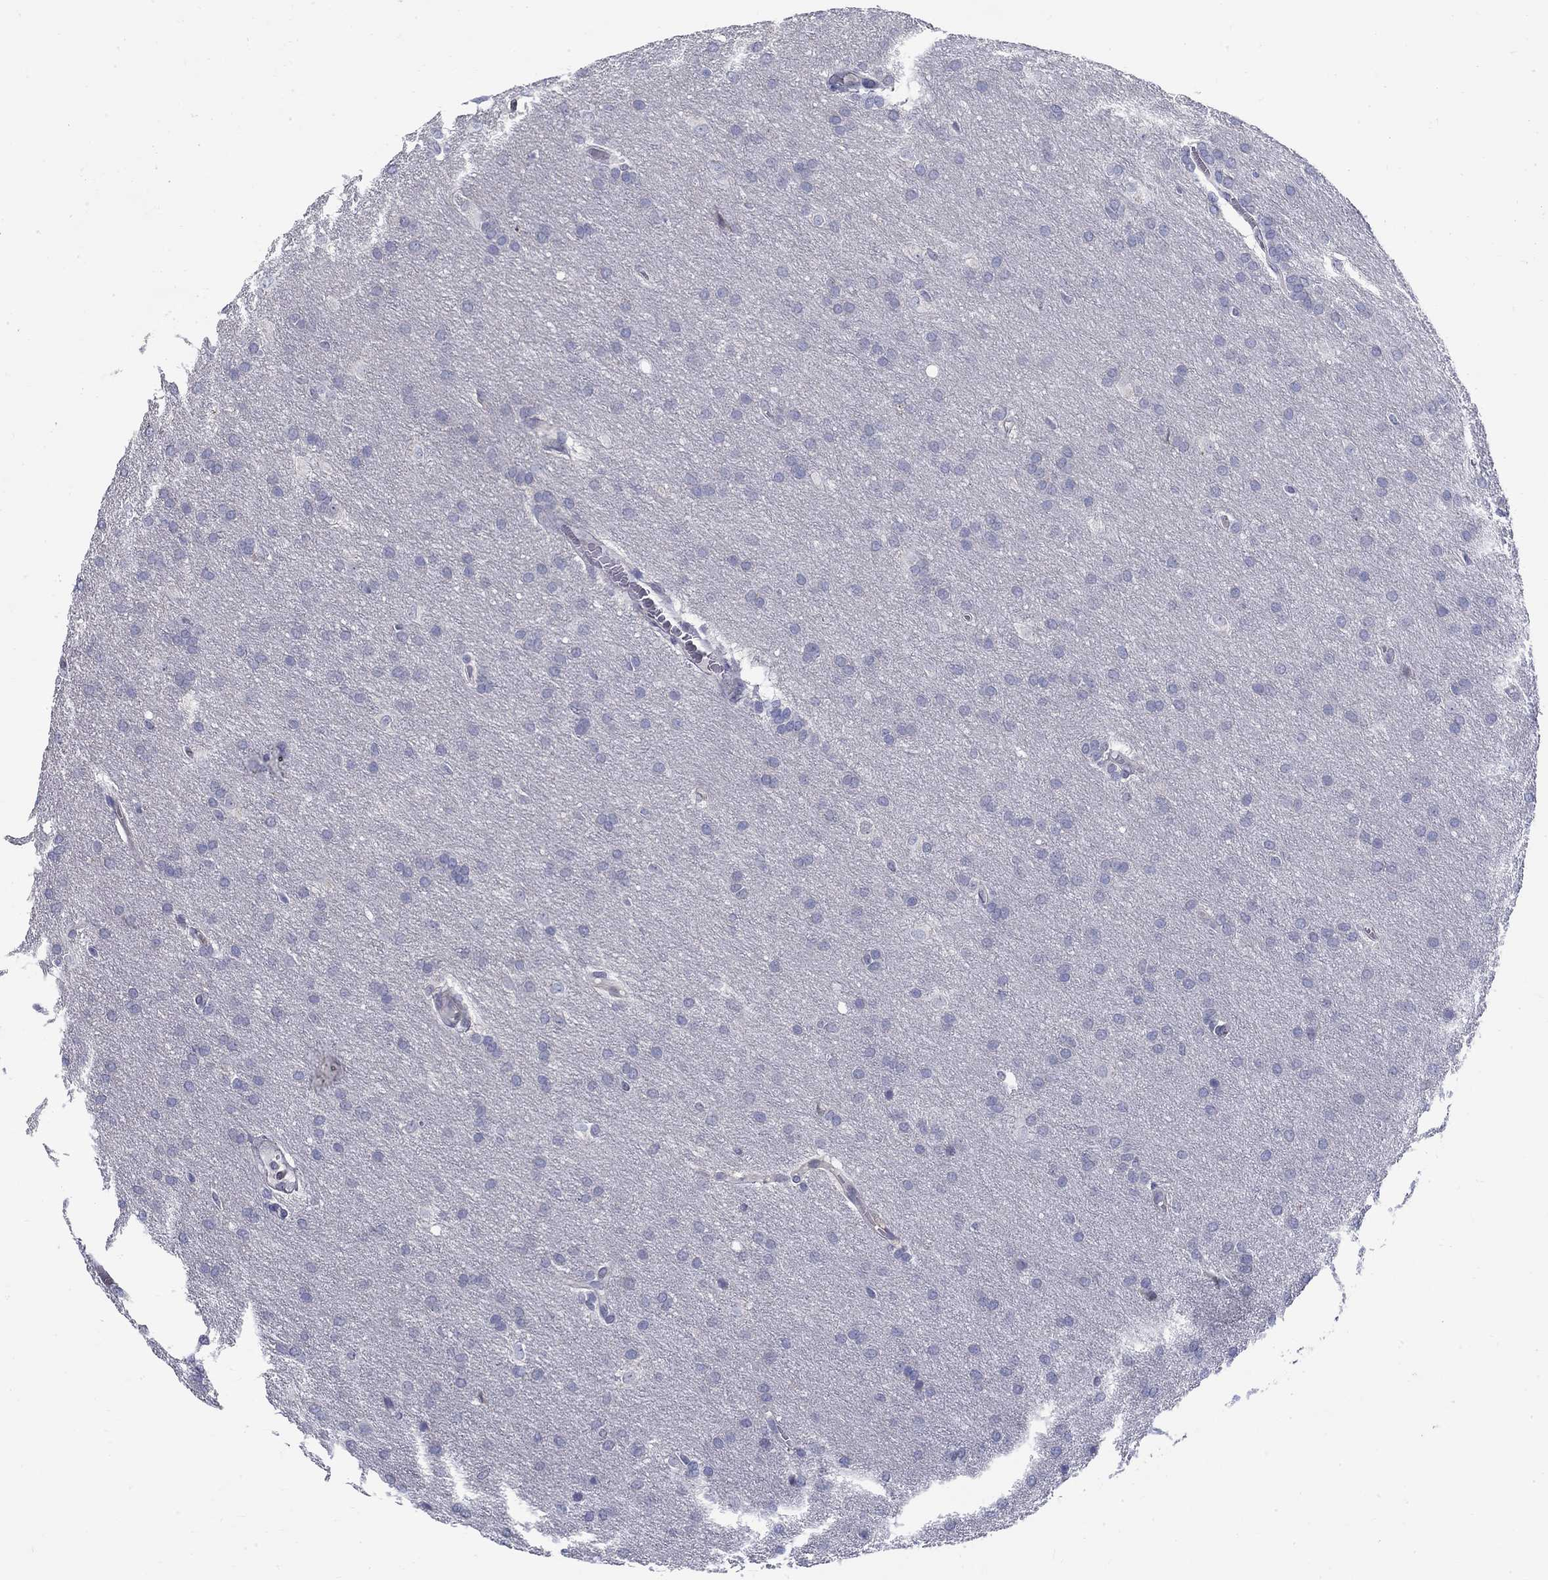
{"staining": {"intensity": "negative", "quantity": "none", "location": "none"}, "tissue": "glioma", "cell_type": "Tumor cells", "image_type": "cancer", "snomed": [{"axis": "morphology", "description": "Glioma, malignant, Low grade"}, {"axis": "topography", "description": "Brain"}], "caption": "This micrograph is of glioma stained with immunohistochemistry (IHC) to label a protein in brown with the nuclei are counter-stained blue. There is no staining in tumor cells.", "gene": "ABCA4", "patient": {"sex": "female", "age": 32}}